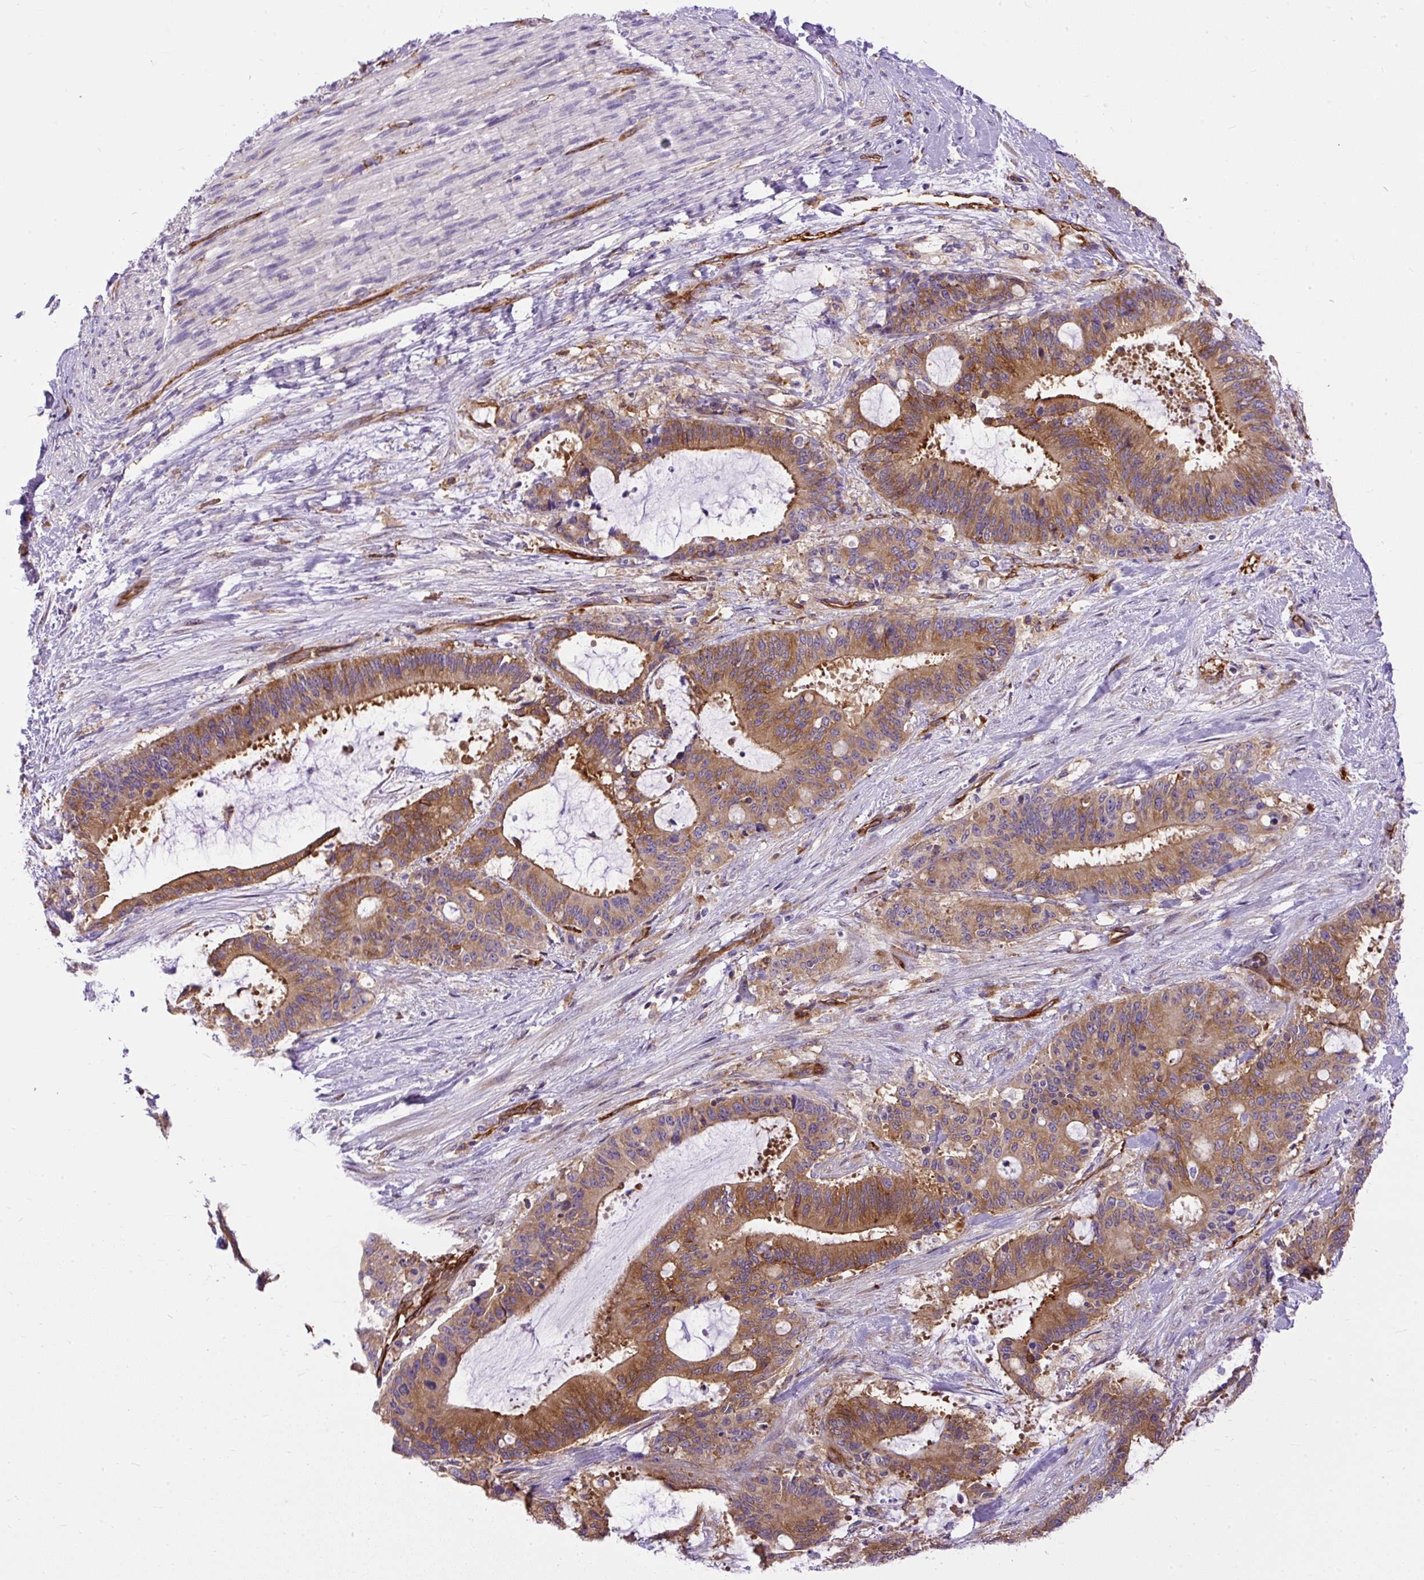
{"staining": {"intensity": "moderate", "quantity": ">75%", "location": "cytoplasmic/membranous"}, "tissue": "liver cancer", "cell_type": "Tumor cells", "image_type": "cancer", "snomed": [{"axis": "morphology", "description": "Normal tissue, NOS"}, {"axis": "morphology", "description": "Cholangiocarcinoma"}, {"axis": "topography", "description": "Liver"}, {"axis": "topography", "description": "Peripheral nerve tissue"}], "caption": "Human liver cholangiocarcinoma stained for a protein (brown) shows moderate cytoplasmic/membranous positive positivity in approximately >75% of tumor cells.", "gene": "MAP1S", "patient": {"sex": "female", "age": 73}}